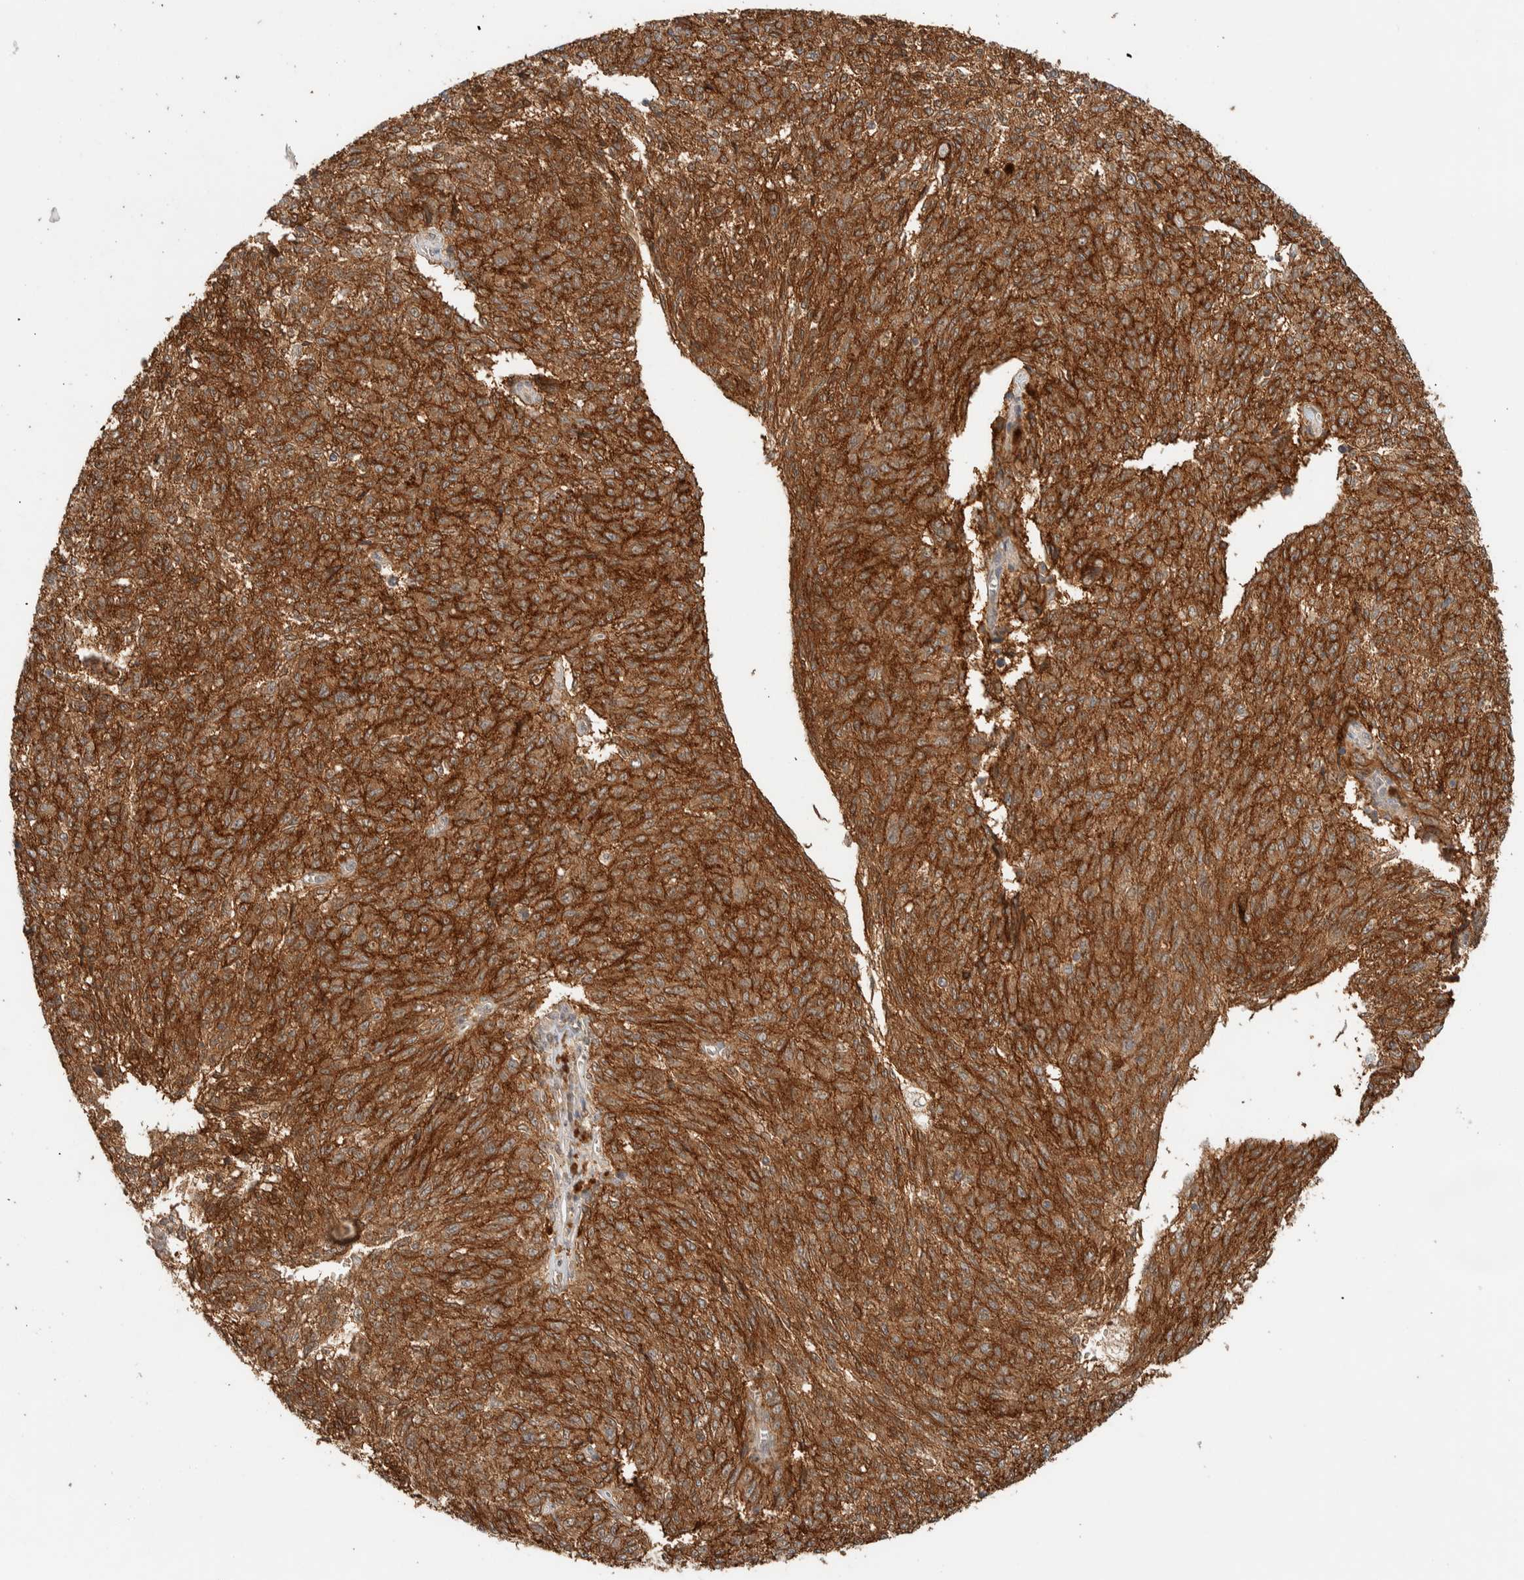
{"staining": {"intensity": "strong", "quantity": ">75%", "location": "cytoplasmic/membranous"}, "tissue": "melanoma", "cell_type": "Tumor cells", "image_type": "cancer", "snomed": [{"axis": "morphology", "description": "Malignant melanoma, NOS"}, {"axis": "topography", "description": "Skin"}], "caption": "Tumor cells reveal strong cytoplasmic/membranous positivity in approximately >75% of cells in malignant melanoma.", "gene": "ZNF567", "patient": {"sex": "female", "age": 72}}